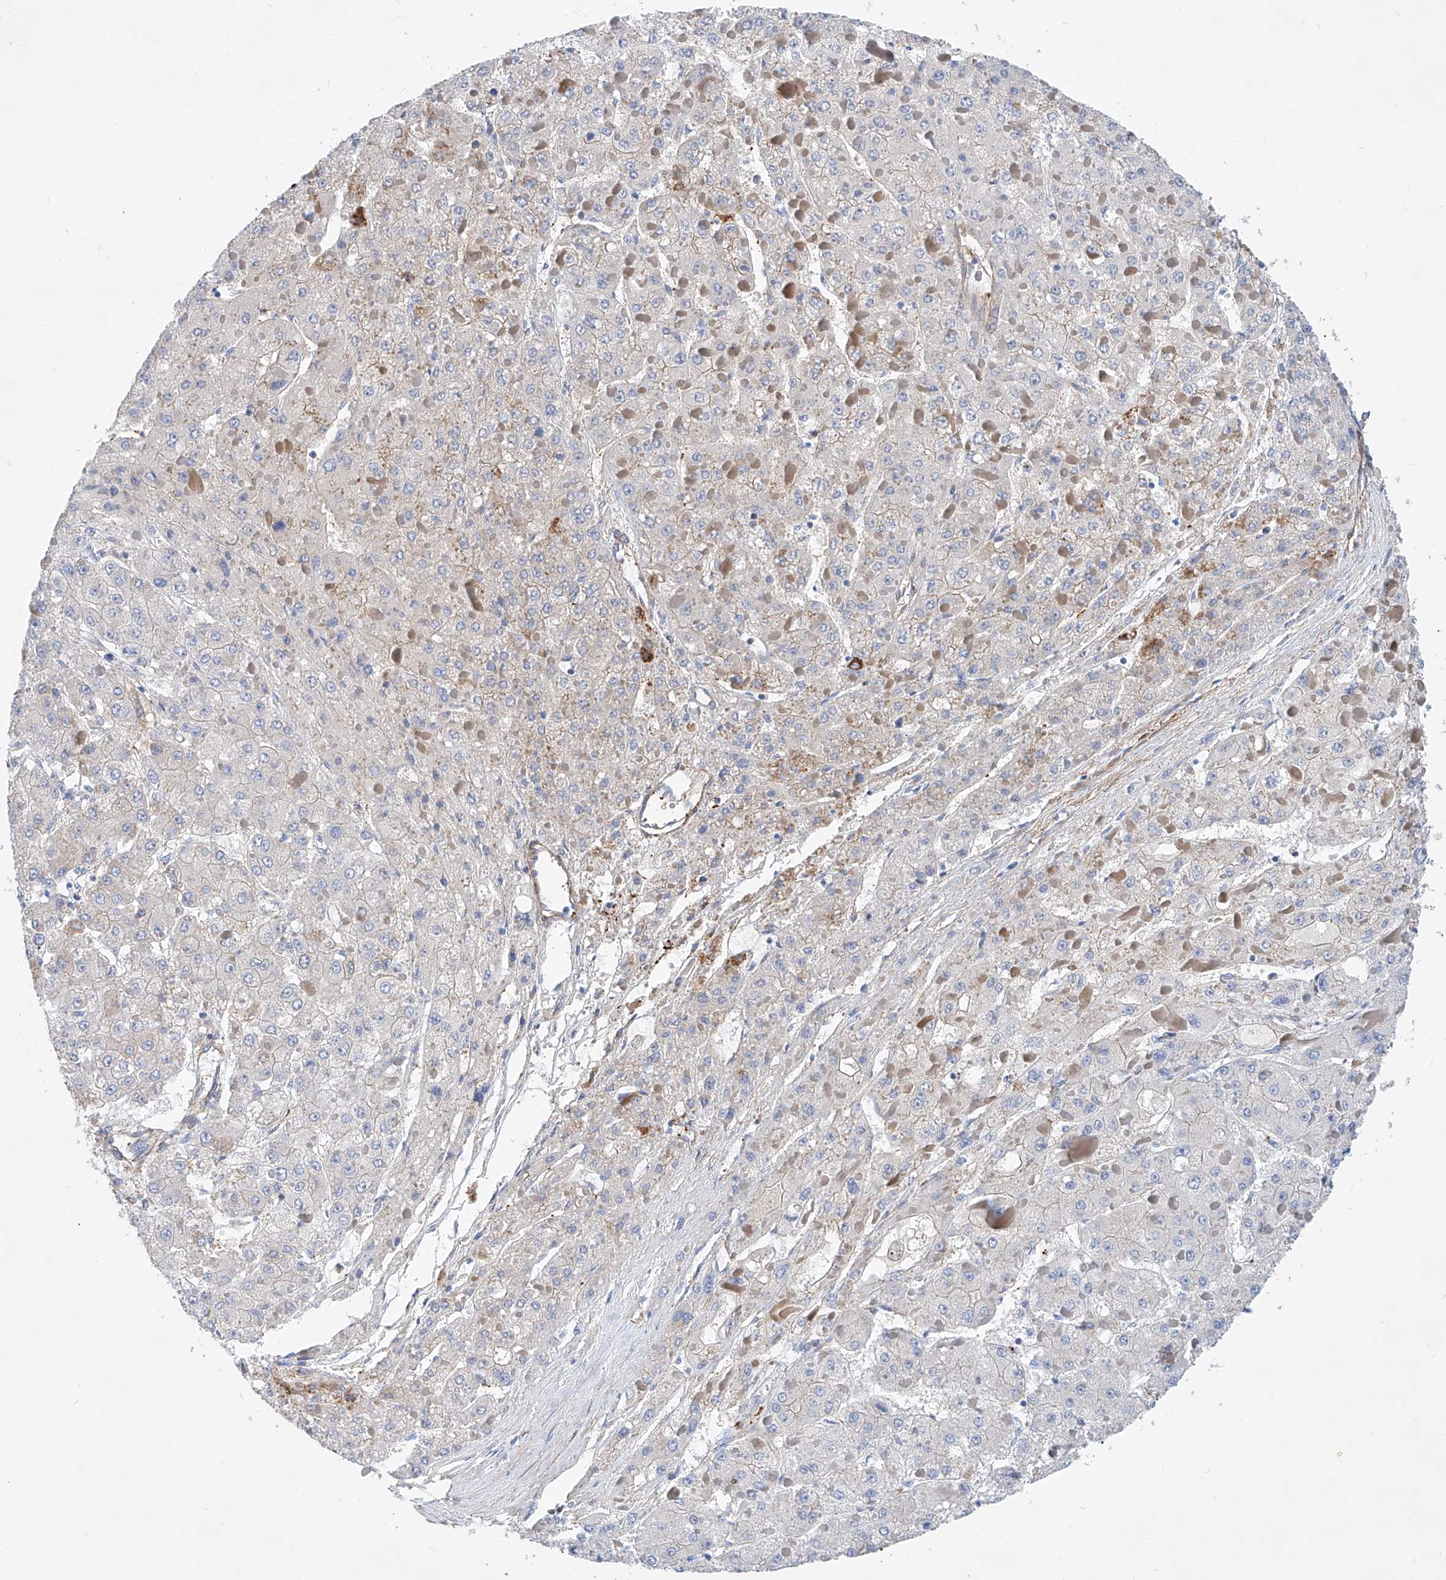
{"staining": {"intensity": "negative", "quantity": "none", "location": "none"}, "tissue": "liver cancer", "cell_type": "Tumor cells", "image_type": "cancer", "snomed": [{"axis": "morphology", "description": "Carcinoma, Hepatocellular, NOS"}, {"axis": "topography", "description": "Liver"}], "caption": "The IHC histopathology image has no significant positivity in tumor cells of hepatocellular carcinoma (liver) tissue. (DAB immunohistochemistry (IHC) with hematoxylin counter stain).", "gene": "TAS2R60", "patient": {"sex": "female", "age": 73}}